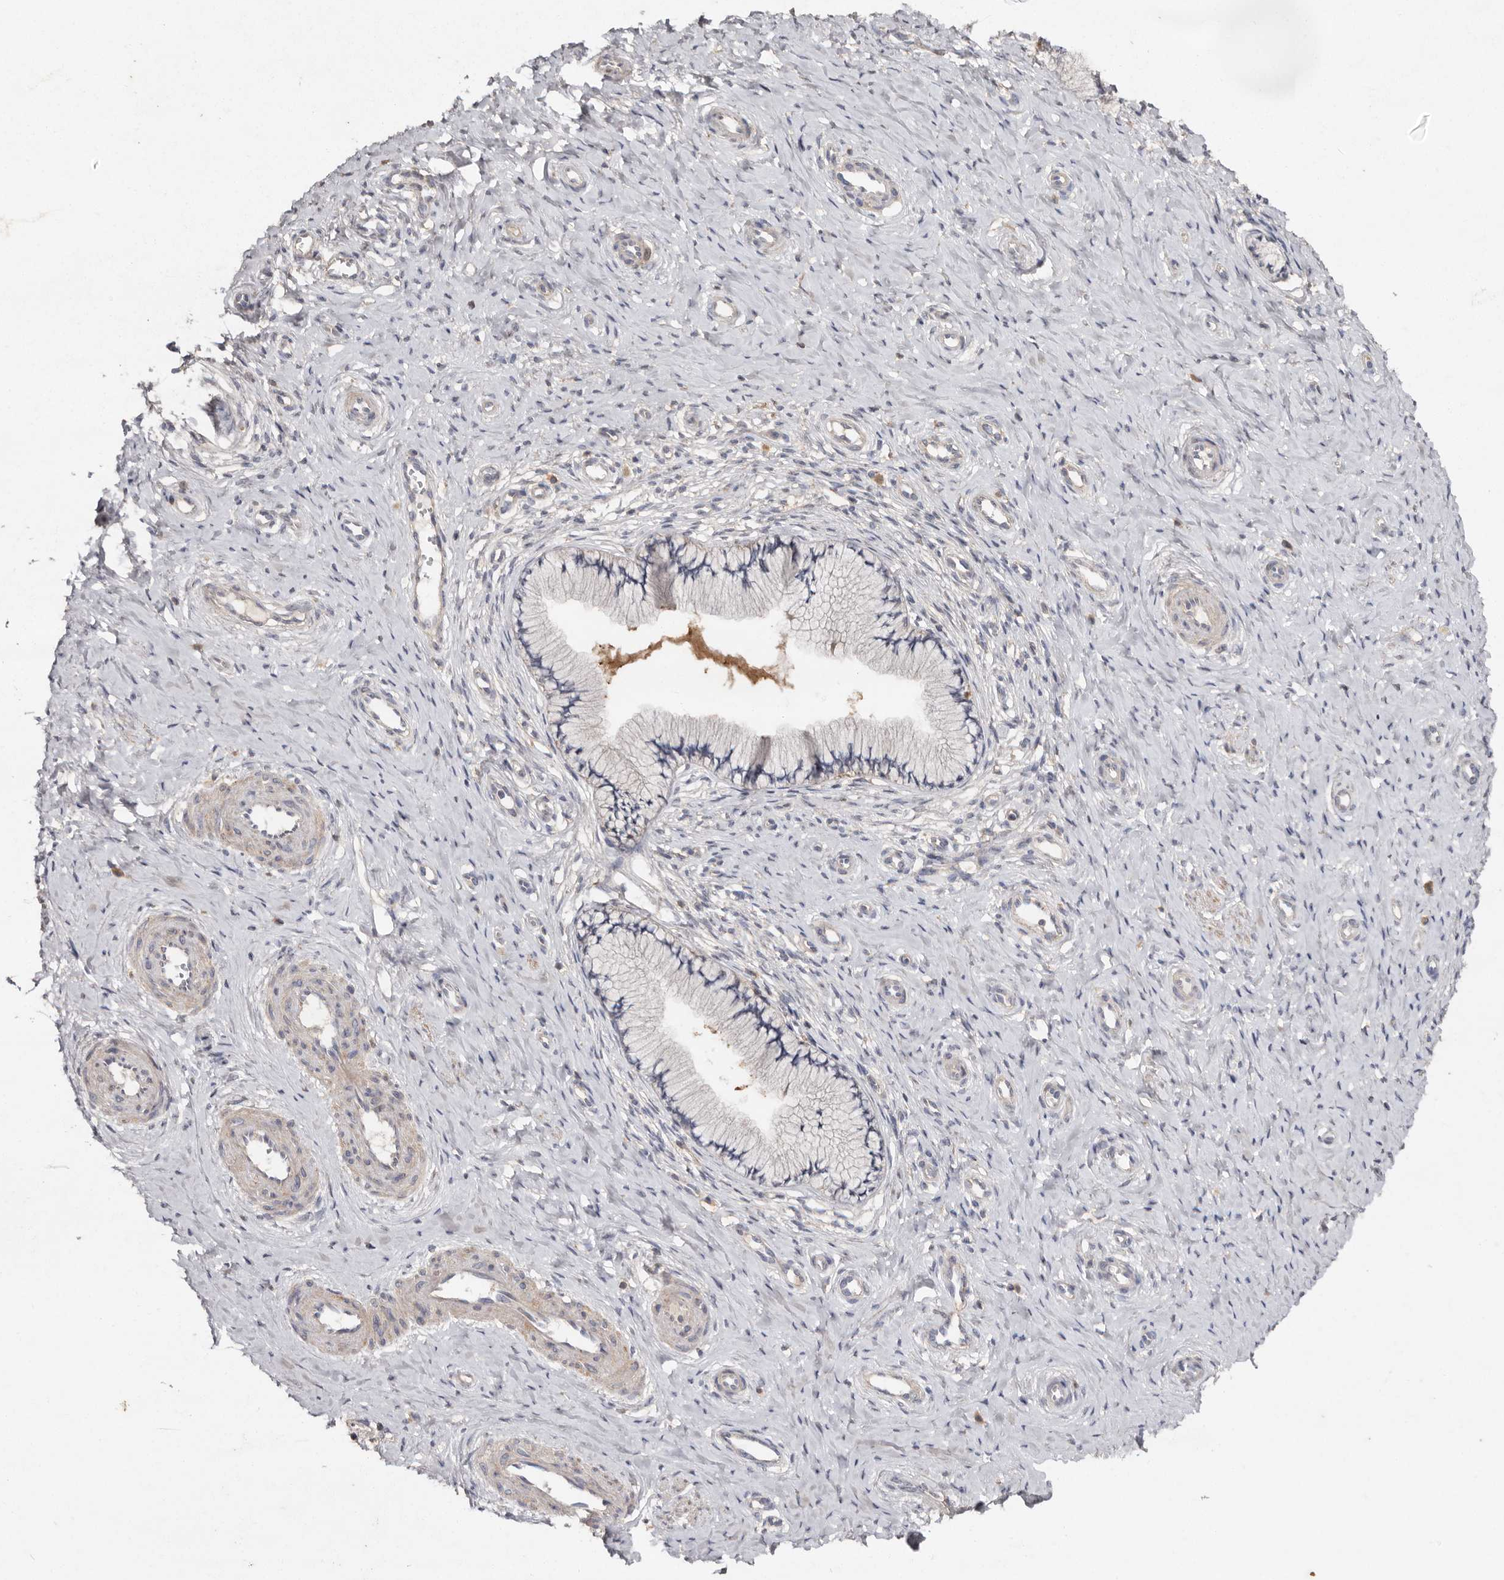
{"staining": {"intensity": "negative", "quantity": "none", "location": "none"}, "tissue": "cervix", "cell_type": "Glandular cells", "image_type": "normal", "snomed": [{"axis": "morphology", "description": "Normal tissue, NOS"}, {"axis": "topography", "description": "Cervix"}], "caption": "DAB immunohistochemical staining of benign cervix demonstrates no significant positivity in glandular cells.", "gene": "RWDD1", "patient": {"sex": "female", "age": 36}}